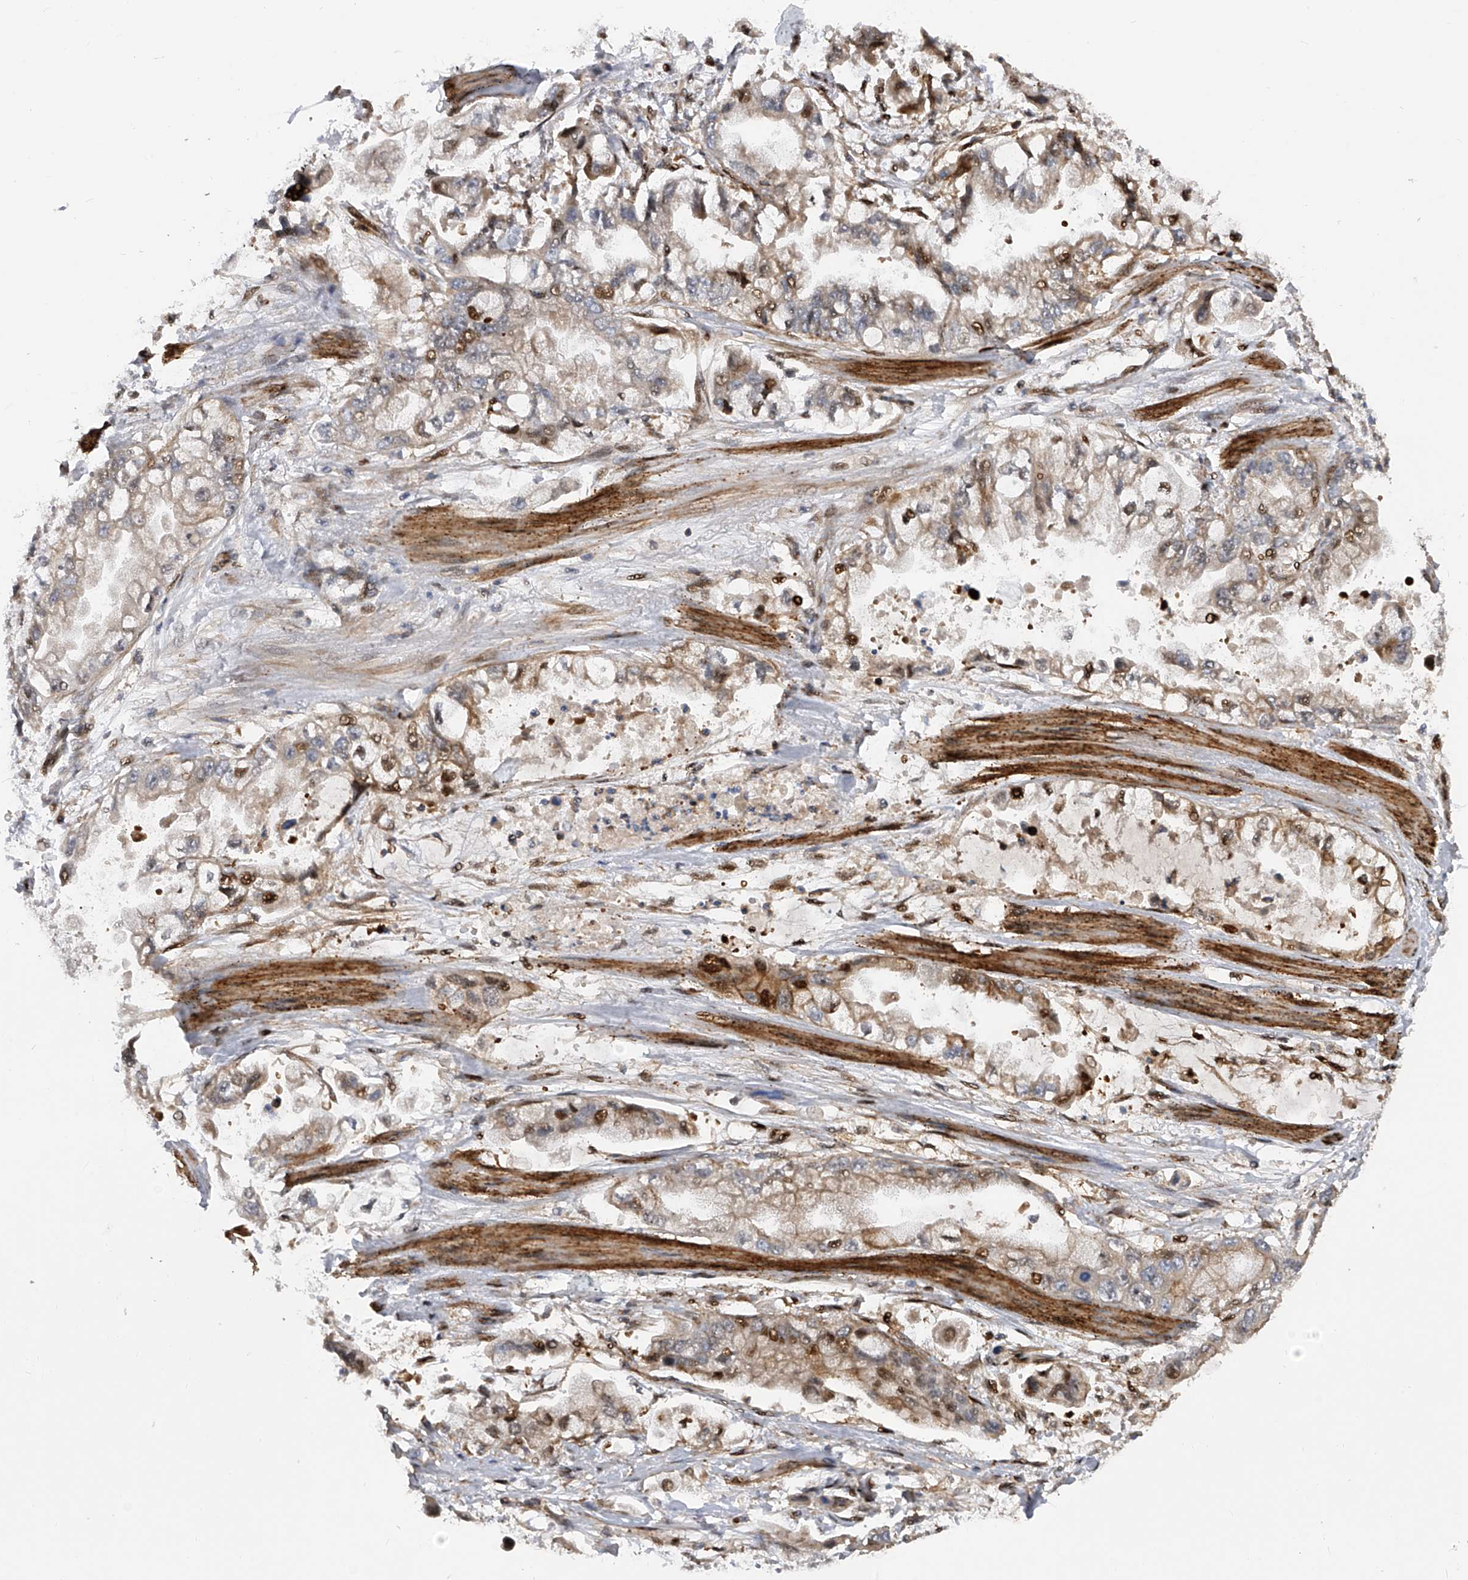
{"staining": {"intensity": "moderate", "quantity": "<25%", "location": "cytoplasmic/membranous,nuclear"}, "tissue": "stomach cancer", "cell_type": "Tumor cells", "image_type": "cancer", "snomed": [{"axis": "morphology", "description": "Adenocarcinoma, NOS"}, {"axis": "topography", "description": "Stomach"}], "caption": "This is an image of immunohistochemistry staining of adenocarcinoma (stomach), which shows moderate positivity in the cytoplasmic/membranous and nuclear of tumor cells.", "gene": "PDSS2", "patient": {"sex": "male", "age": 62}}